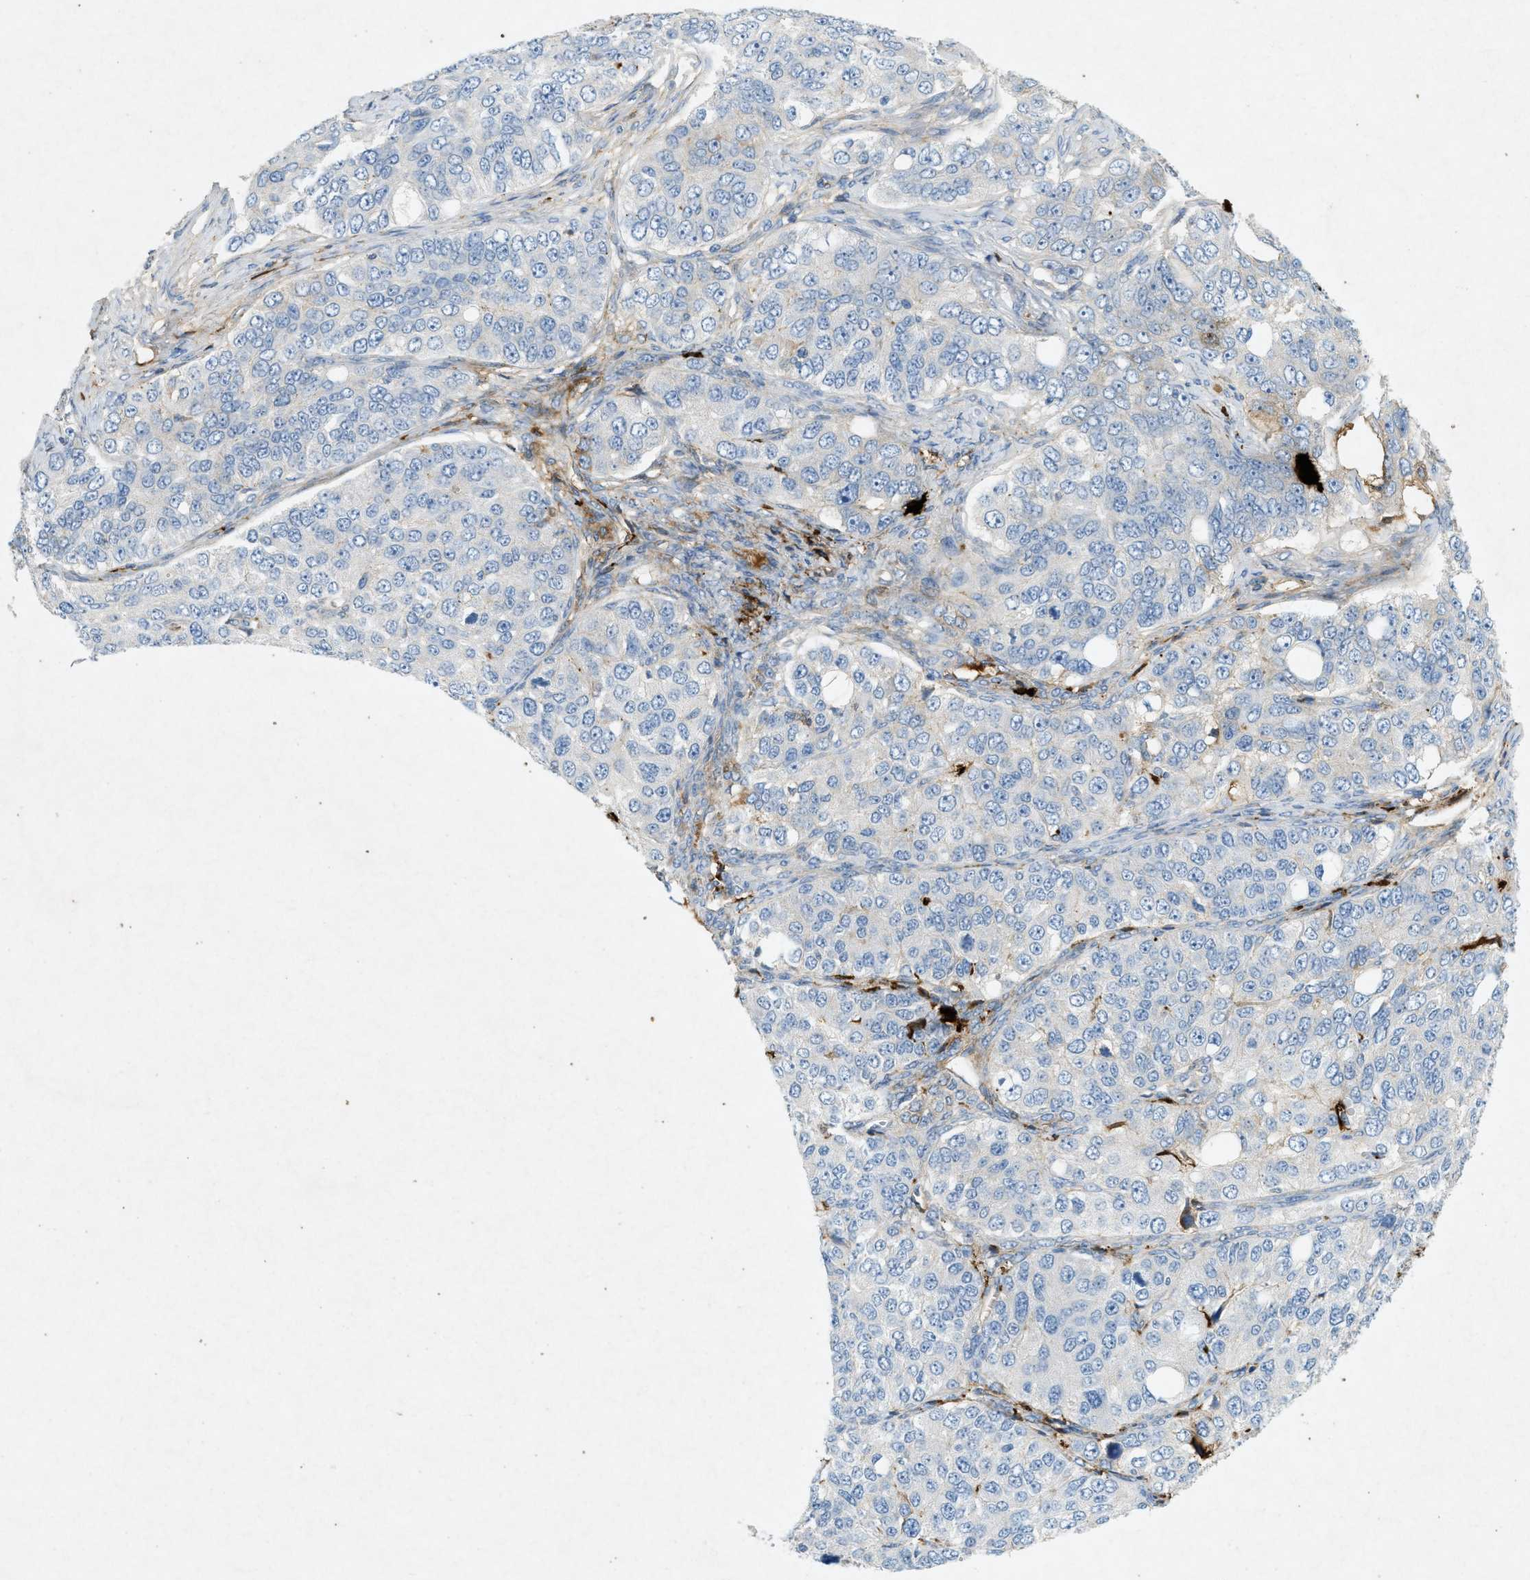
{"staining": {"intensity": "negative", "quantity": "none", "location": "none"}, "tissue": "ovarian cancer", "cell_type": "Tumor cells", "image_type": "cancer", "snomed": [{"axis": "morphology", "description": "Carcinoma, endometroid"}, {"axis": "topography", "description": "Ovary"}], "caption": "High magnification brightfield microscopy of ovarian cancer (endometroid carcinoma) stained with DAB (brown) and counterstained with hematoxylin (blue): tumor cells show no significant staining.", "gene": "F2", "patient": {"sex": "female", "age": 51}}